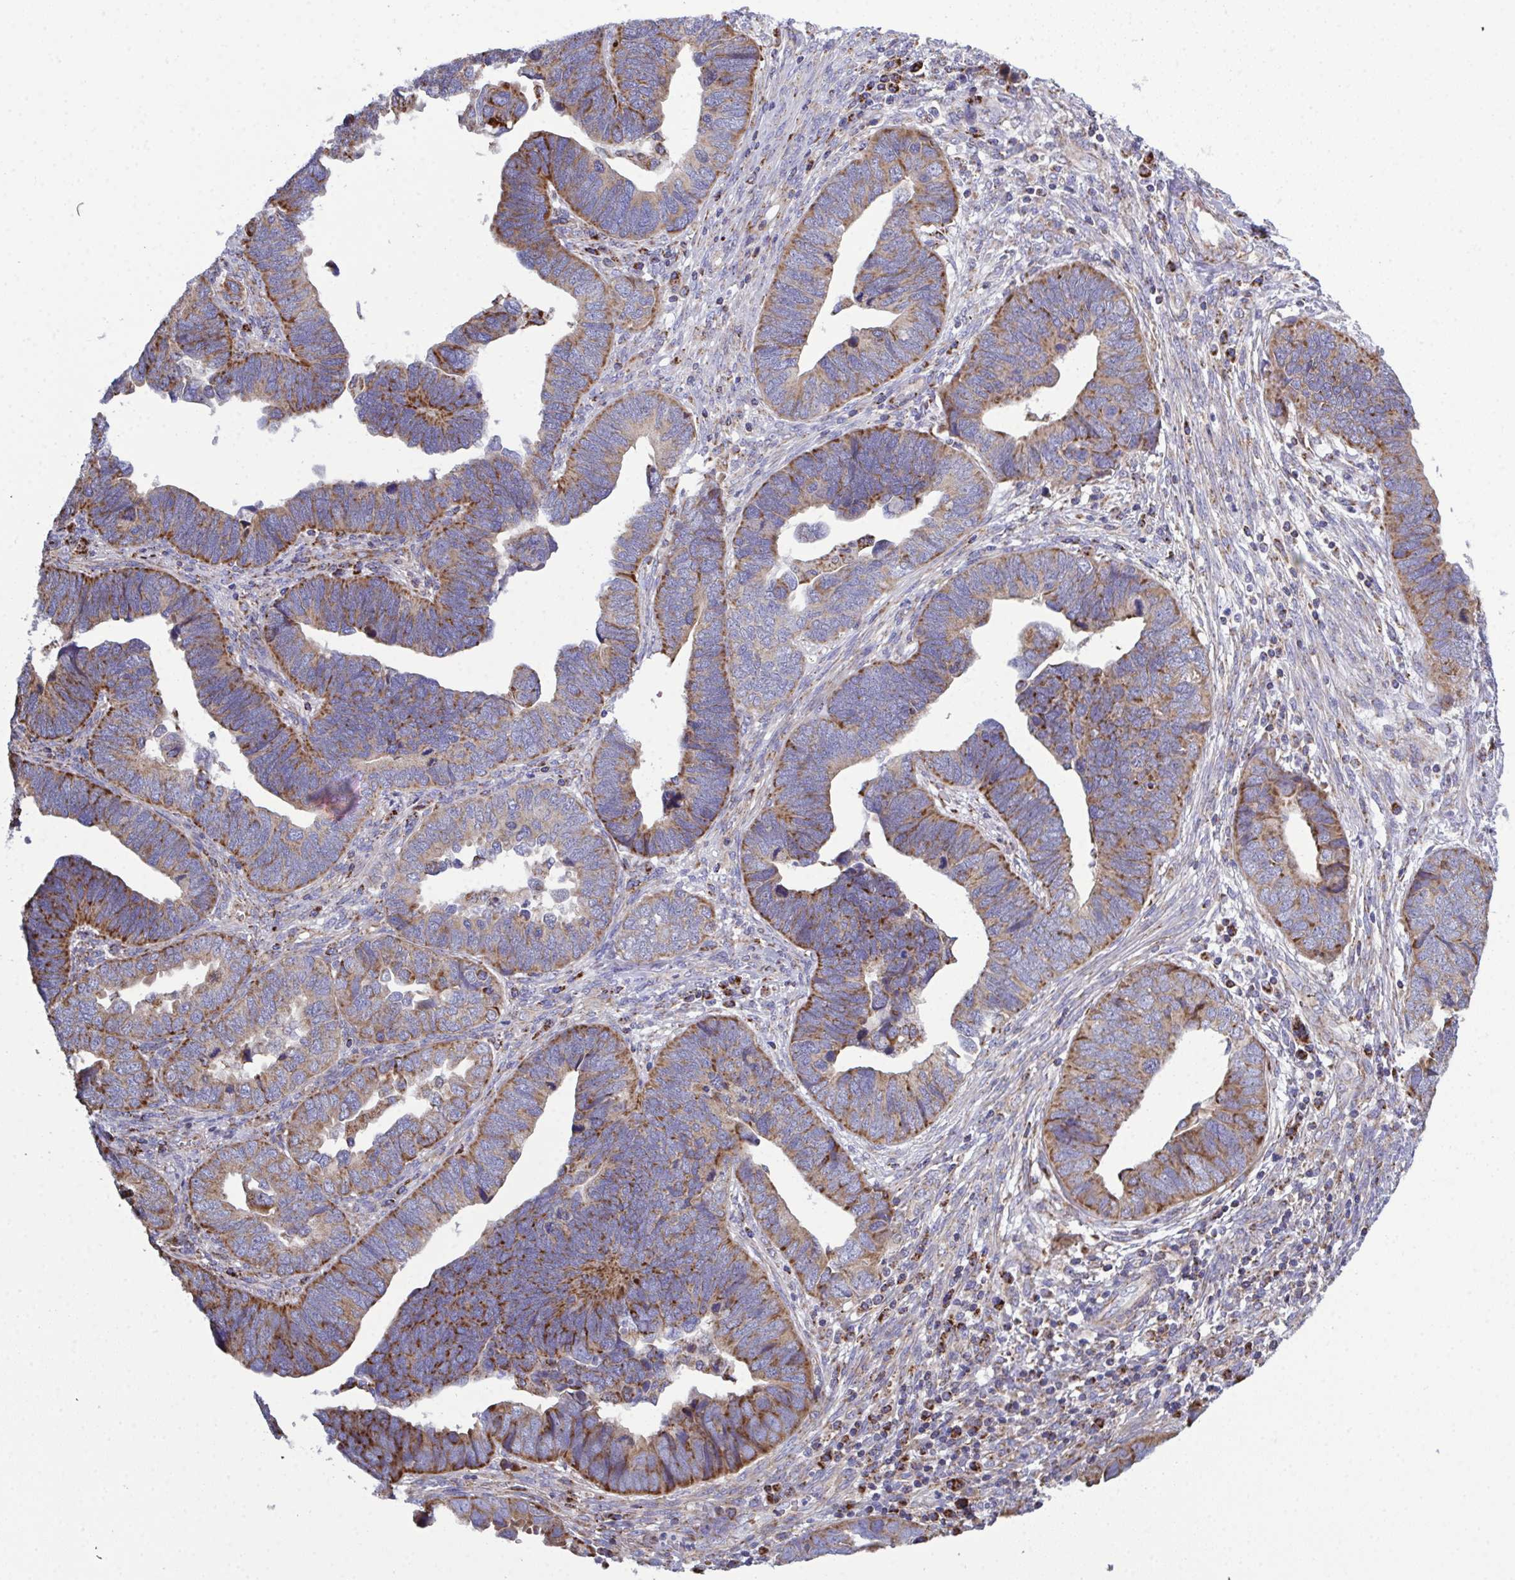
{"staining": {"intensity": "moderate", "quantity": ">75%", "location": "cytoplasmic/membranous"}, "tissue": "endometrial cancer", "cell_type": "Tumor cells", "image_type": "cancer", "snomed": [{"axis": "morphology", "description": "Adenocarcinoma, NOS"}, {"axis": "topography", "description": "Endometrium"}], "caption": "This is an image of immunohistochemistry staining of adenocarcinoma (endometrial), which shows moderate expression in the cytoplasmic/membranous of tumor cells.", "gene": "CSDE1", "patient": {"sex": "female", "age": 79}}